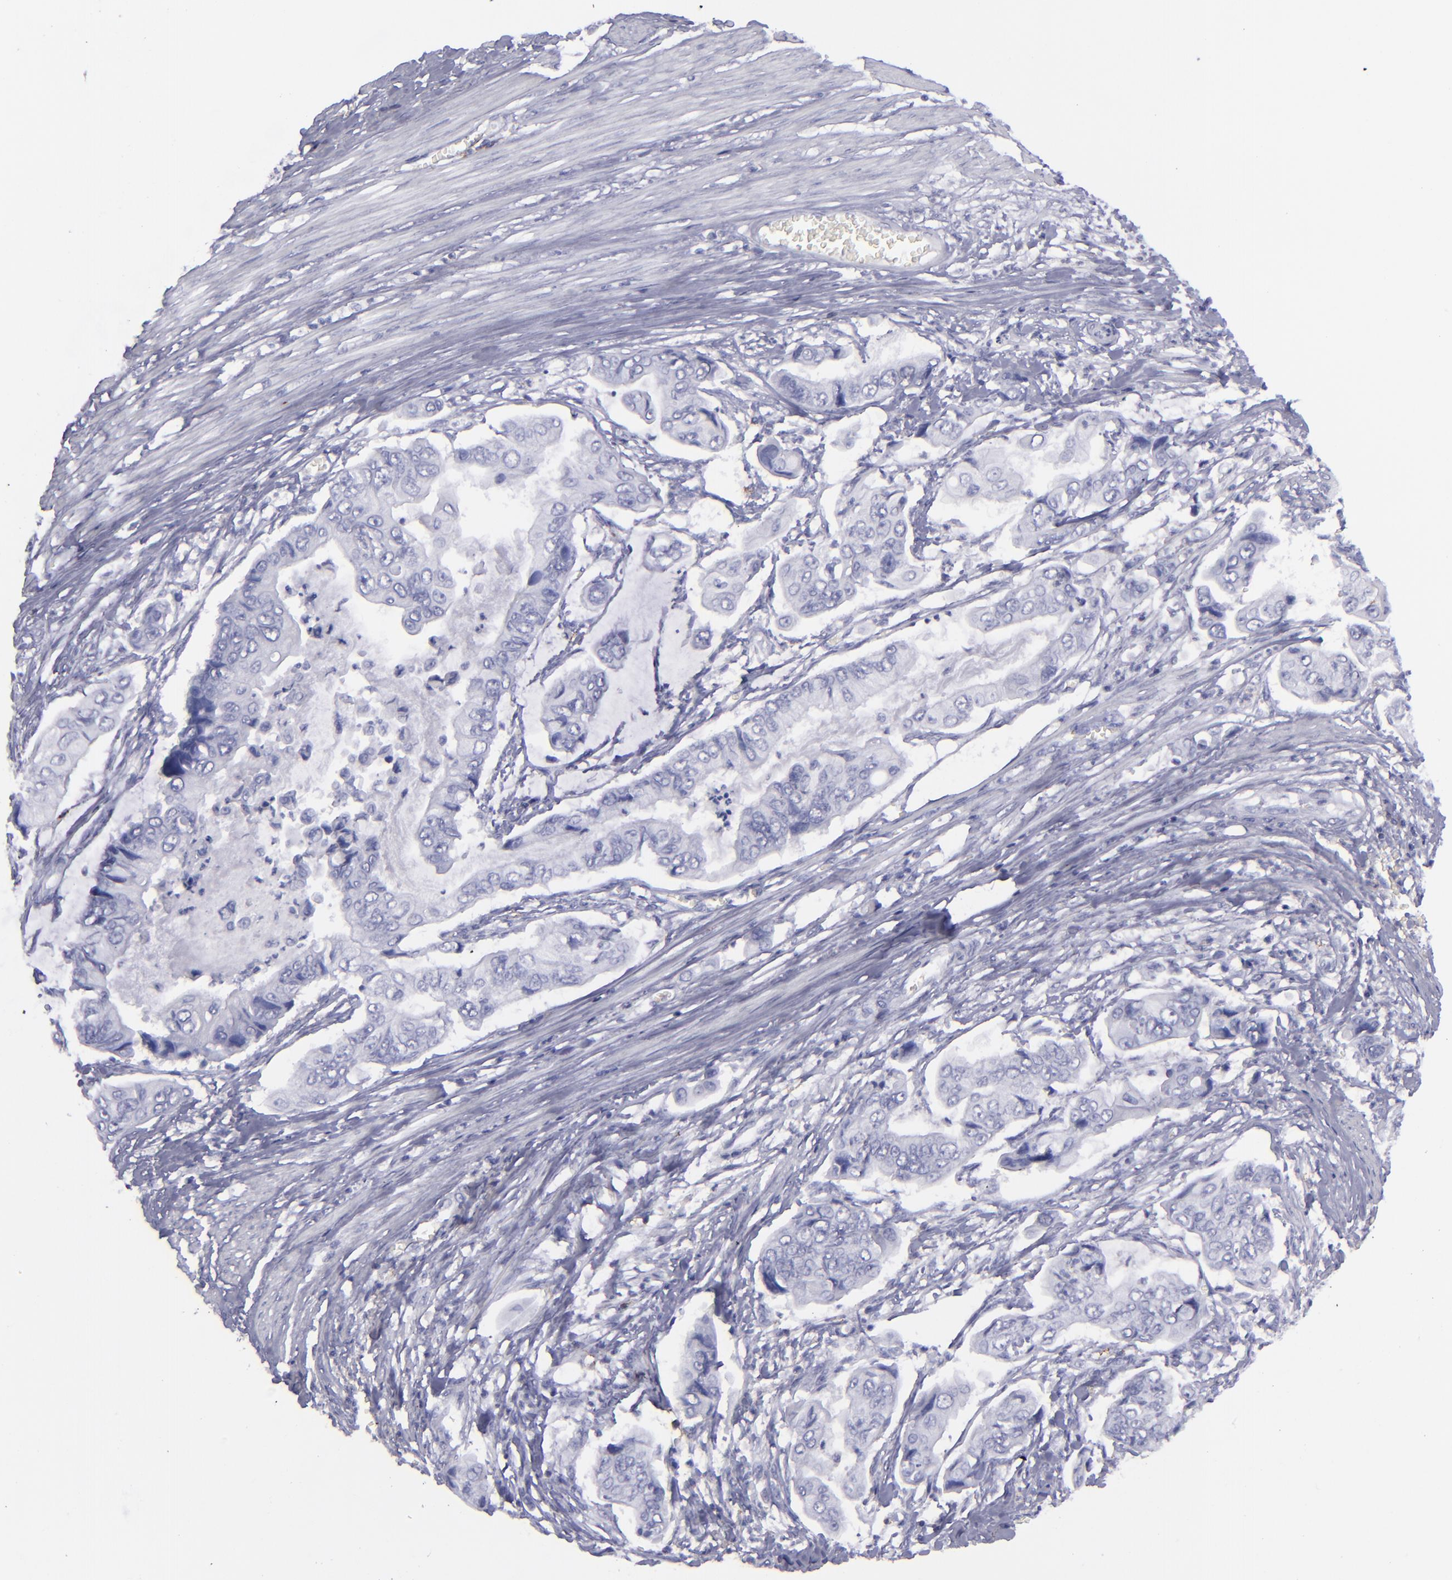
{"staining": {"intensity": "negative", "quantity": "none", "location": "none"}, "tissue": "stomach cancer", "cell_type": "Tumor cells", "image_type": "cancer", "snomed": [{"axis": "morphology", "description": "Adenocarcinoma, NOS"}, {"axis": "topography", "description": "Stomach, upper"}], "caption": "Tumor cells are negative for protein expression in human stomach cancer (adenocarcinoma).", "gene": "SELPLG", "patient": {"sex": "male", "age": 80}}